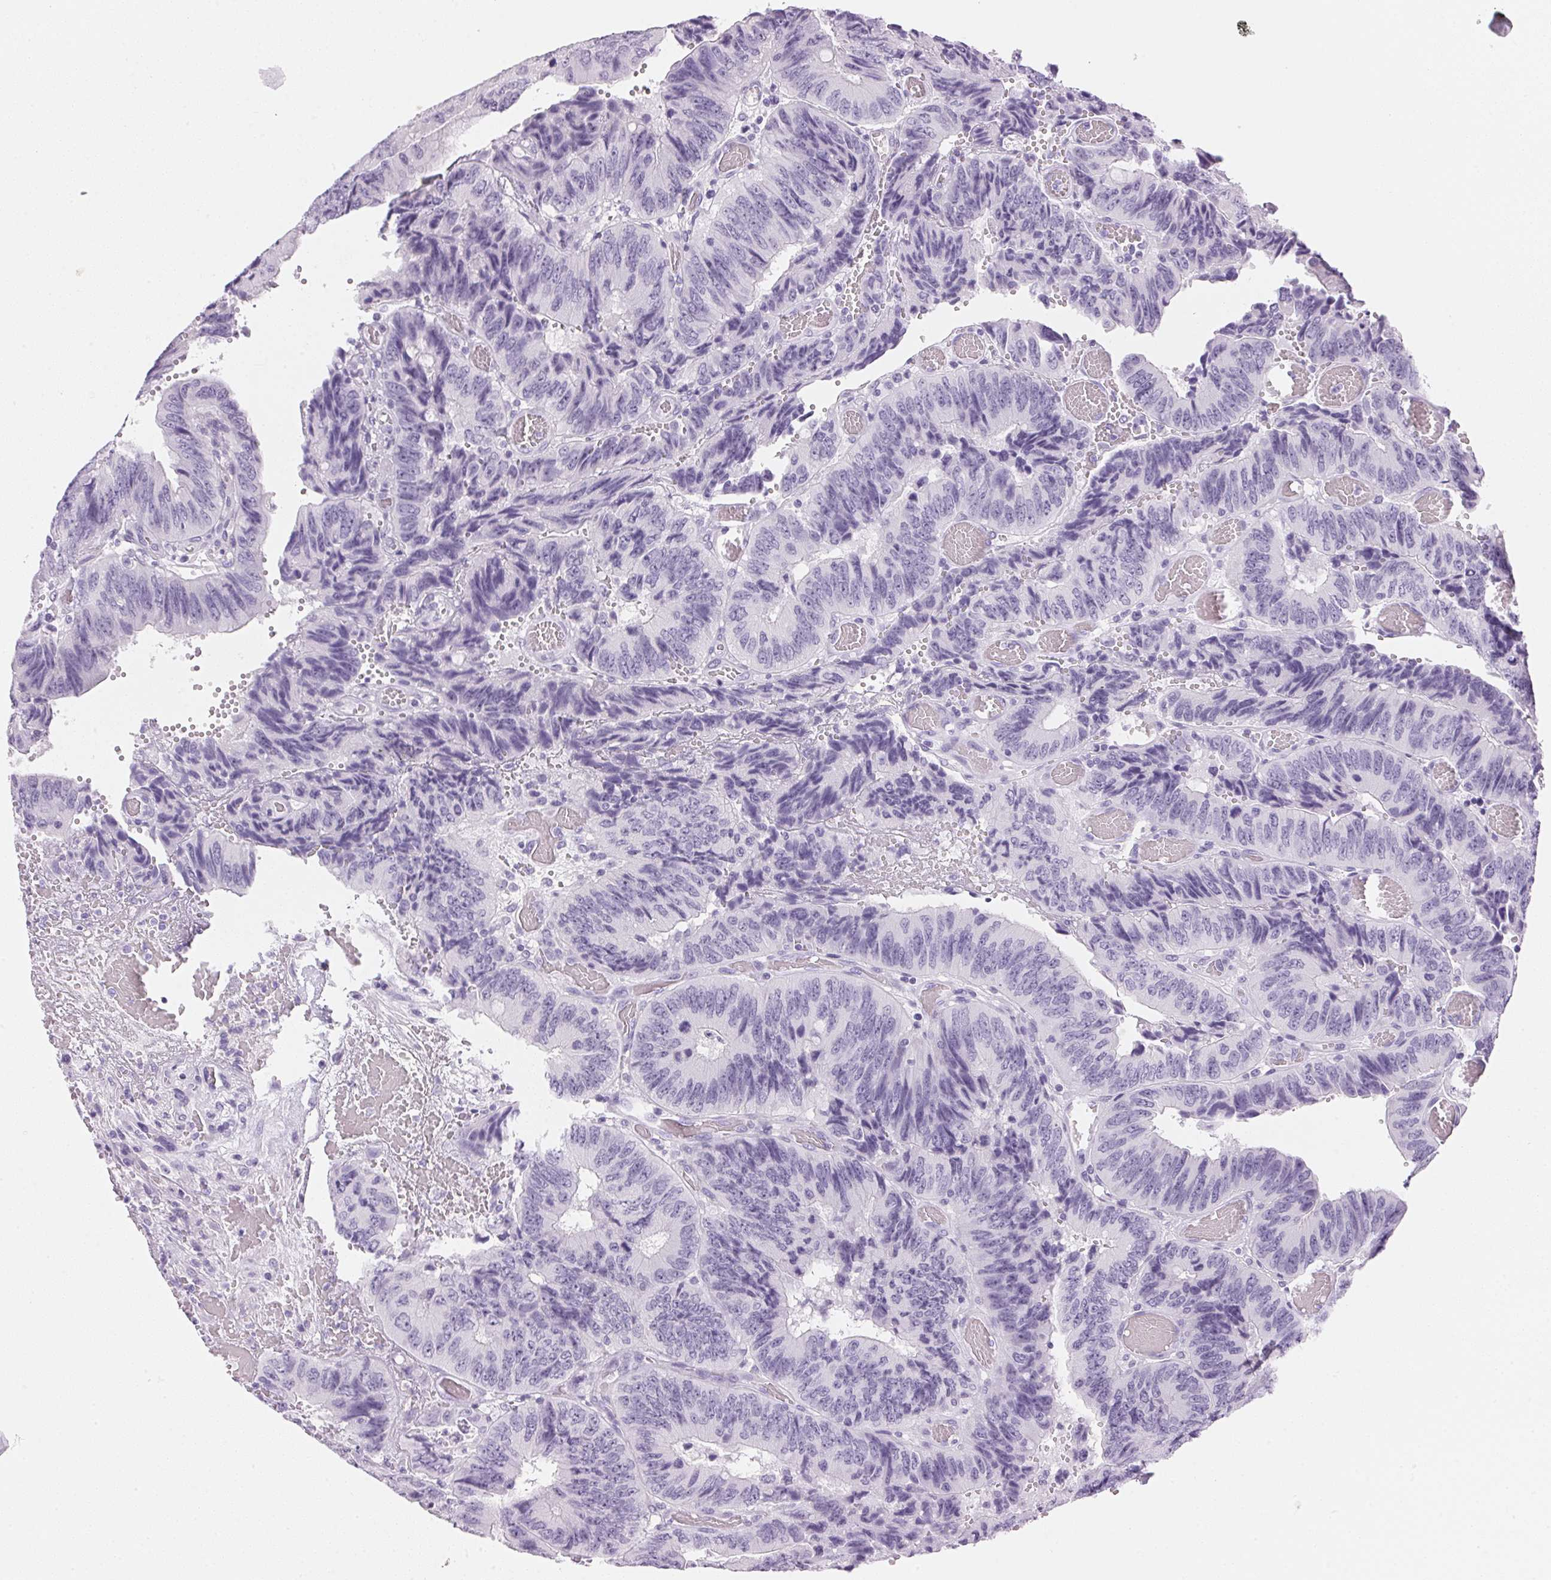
{"staining": {"intensity": "negative", "quantity": "none", "location": "none"}, "tissue": "colorectal cancer", "cell_type": "Tumor cells", "image_type": "cancer", "snomed": [{"axis": "morphology", "description": "Adenocarcinoma, NOS"}, {"axis": "topography", "description": "Colon"}], "caption": "This is an immunohistochemistry micrograph of human colorectal adenocarcinoma. There is no positivity in tumor cells.", "gene": "IGFBP1", "patient": {"sex": "female", "age": 84}}